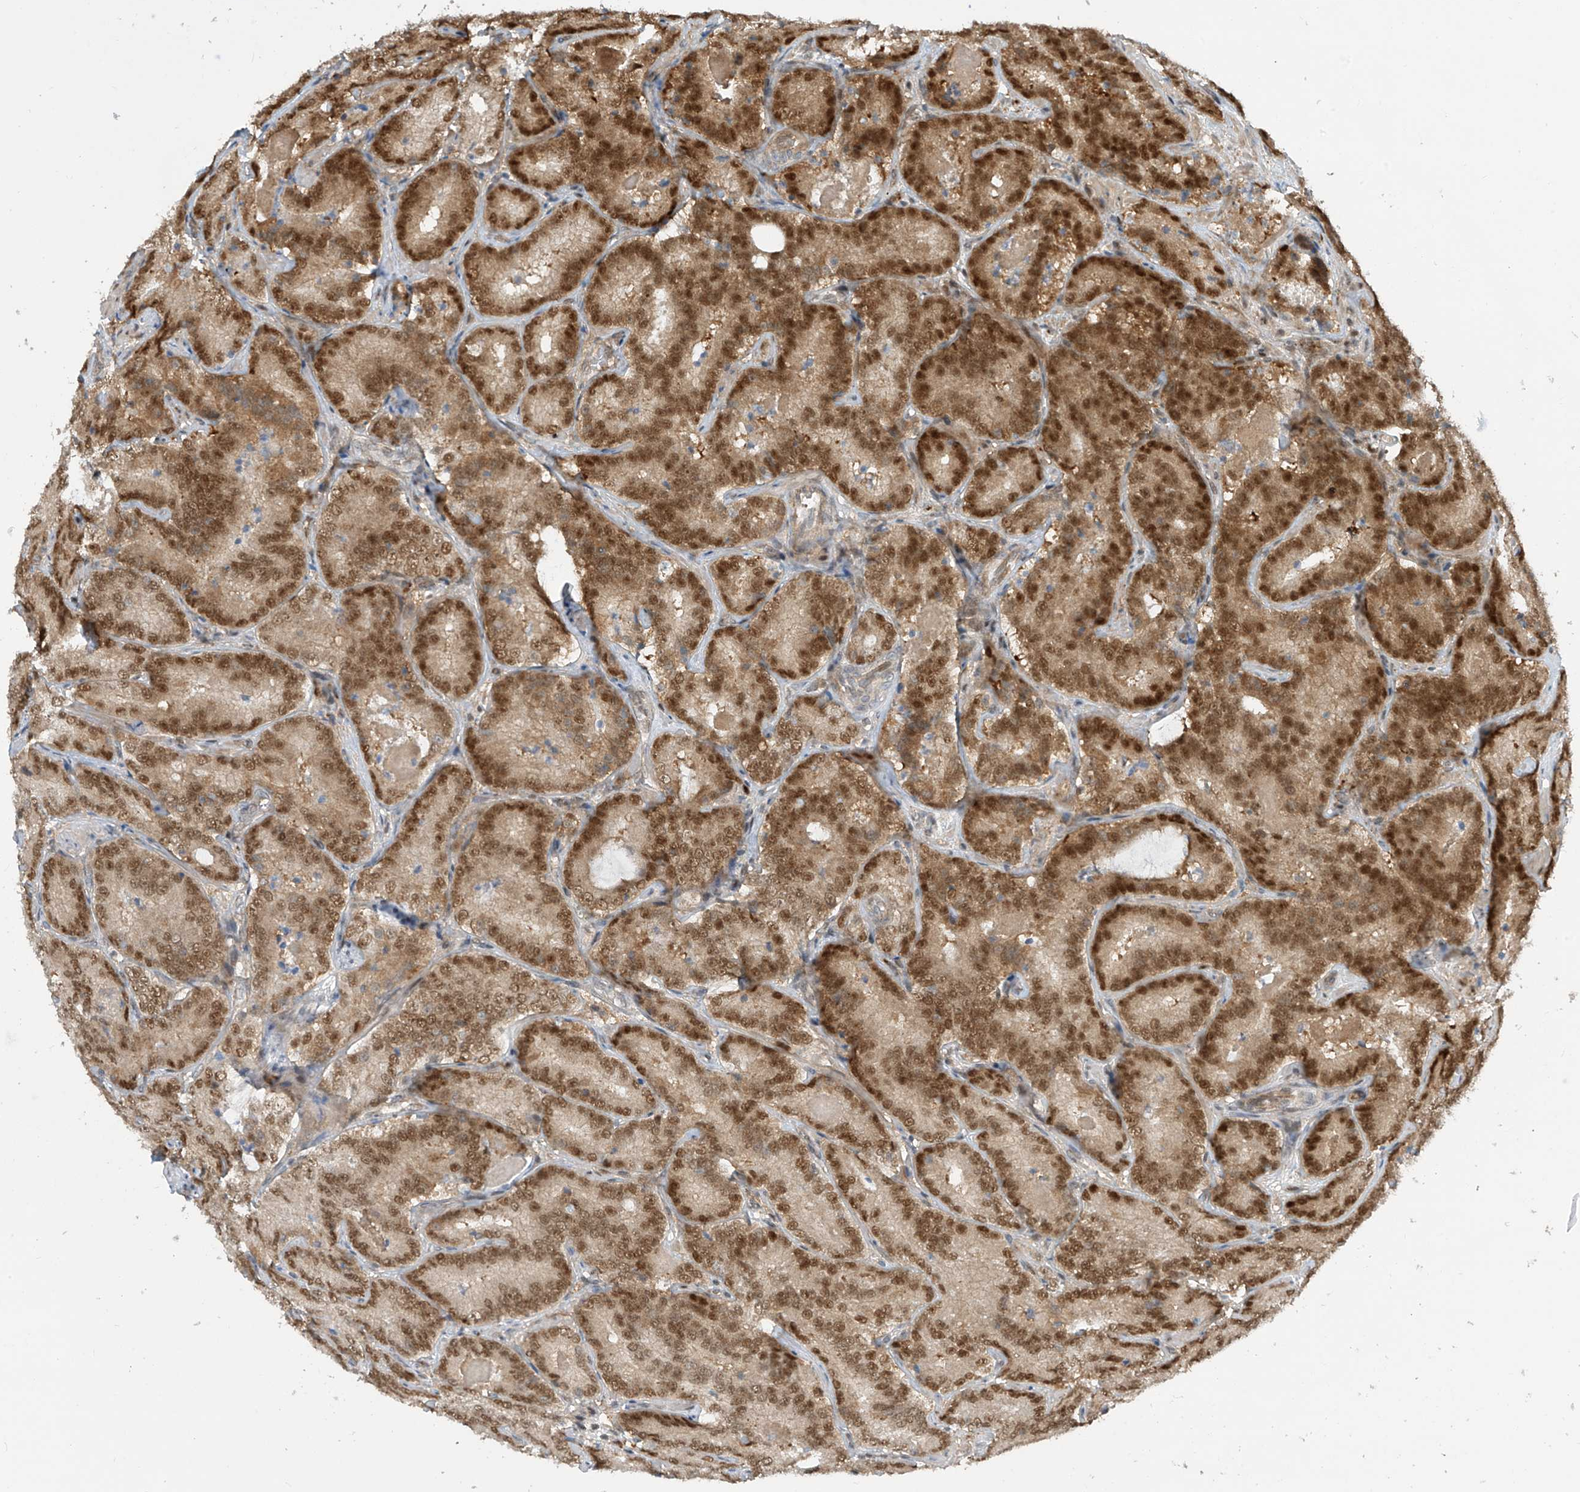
{"staining": {"intensity": "moderate", "quantity": ">75%", "location": "cytoplasmic/membranous,nuclear"}, "tissue": "prostate cancer", "cell_type": "Tumor cells", "image_type": "cancer", "snomed": [{"axis": "morphology", "description": "Adenocarcinoma, High grade"}, {"axis": "topography", "description": "Prostate"}], "caption": "IHC image of neoplastic tissue: prostate high-grade adenocarcinoma stained using immunohistochemistry exhibits medium levels of moderate protein expression localized specifically in the cytoplasmic/membranous and nuclear of tumor cells, appearing as a cytoplasmic/membranous and nuclear brown color.", "gene": "LAGE3", "patient": {"sex": "male", "age": 57}}